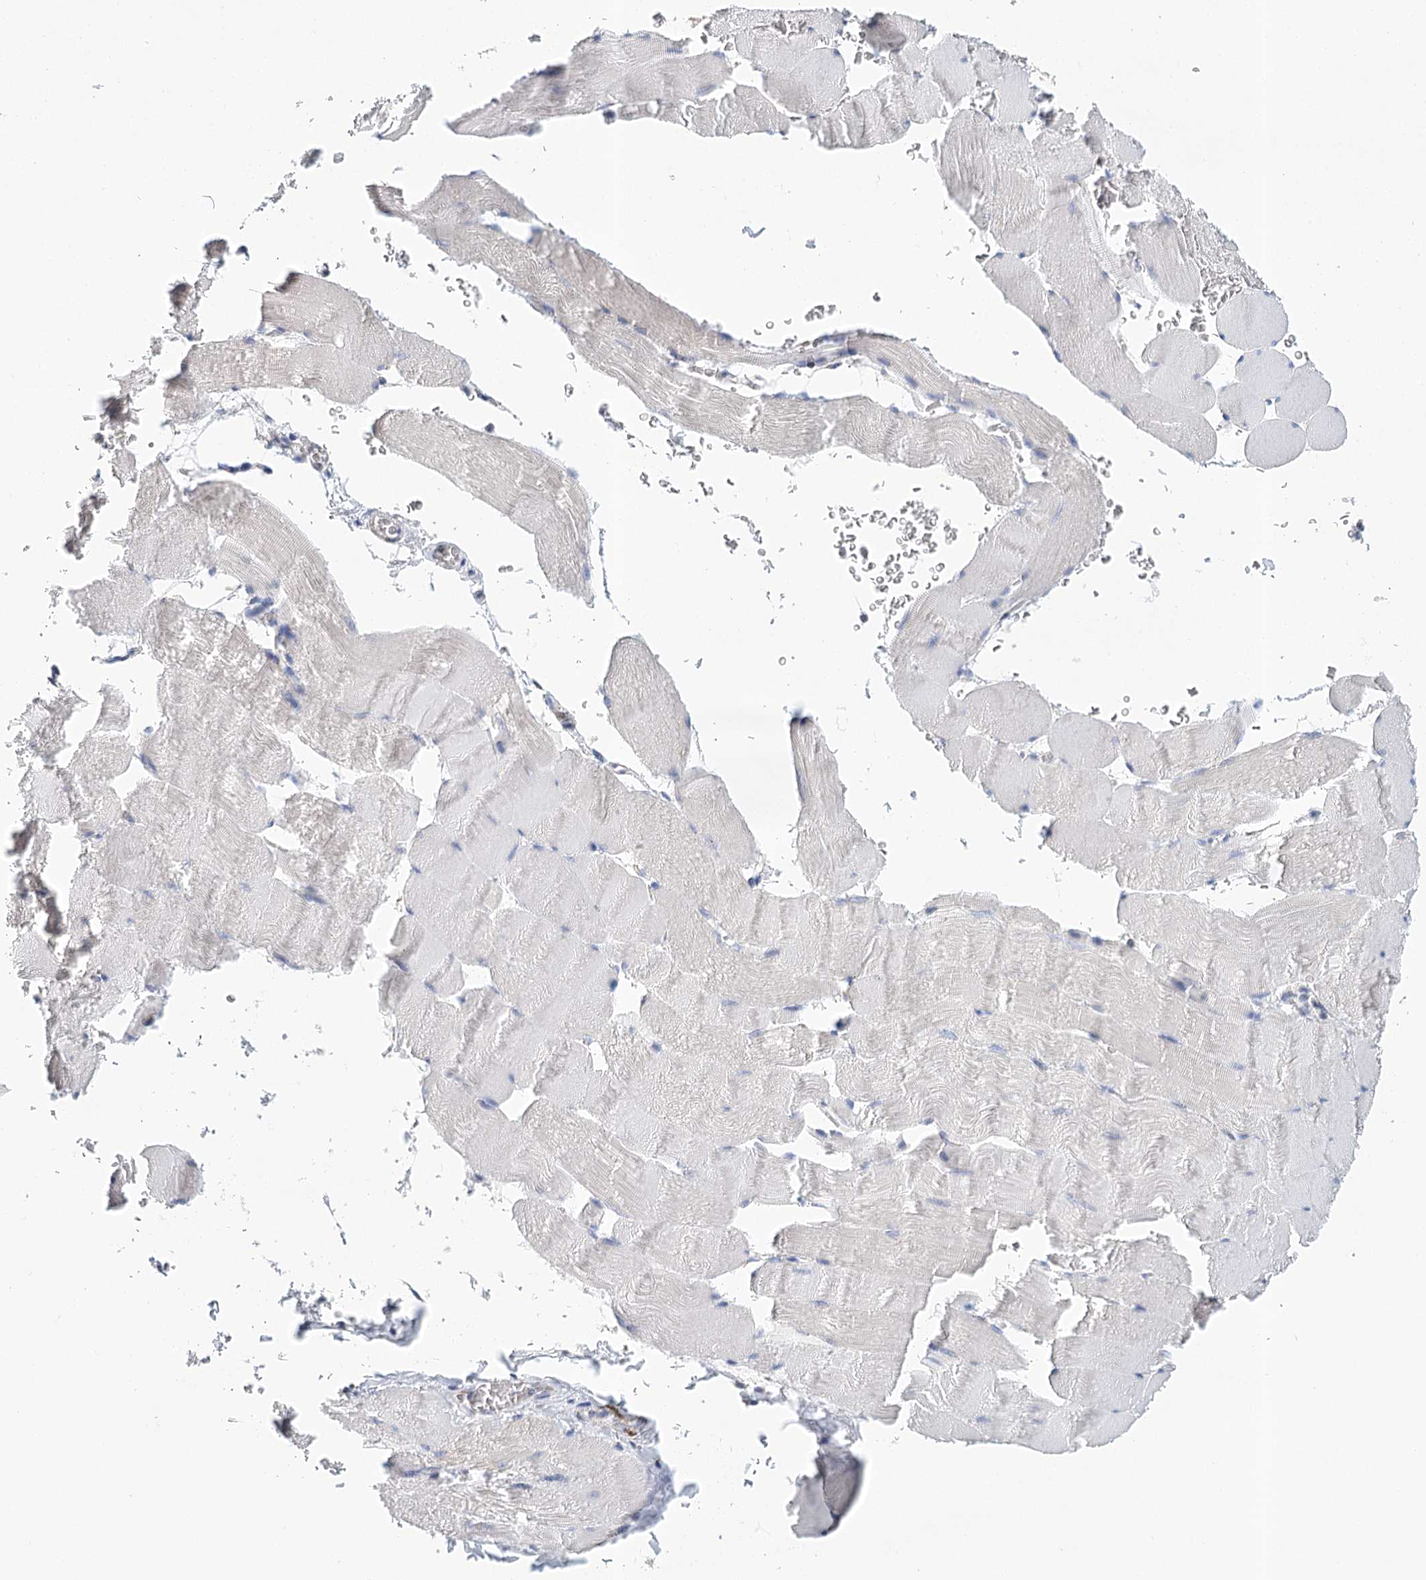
{"staining": {"intensity": "negative", "quantity": "none", "location": "none"}, "tissue": "skeletal muscle", "cell_type": "Myocytes", "image_type": "normal", "snomed": [{"axis": "morphology", "description": "Normal tissue, NOS"}, {"axis": "topography", "description": "Skeletal muscle"}], "caption": "High magnification brightfield microscopy of benign skeletal muscle stained with DAB (3,3'-diaminobenzidine) (brown) and counterstained with hematoxylin (blue): myocytes show no significant staining.", "gene": "LSS", "patient": {"sex": "male", "age": 62}}